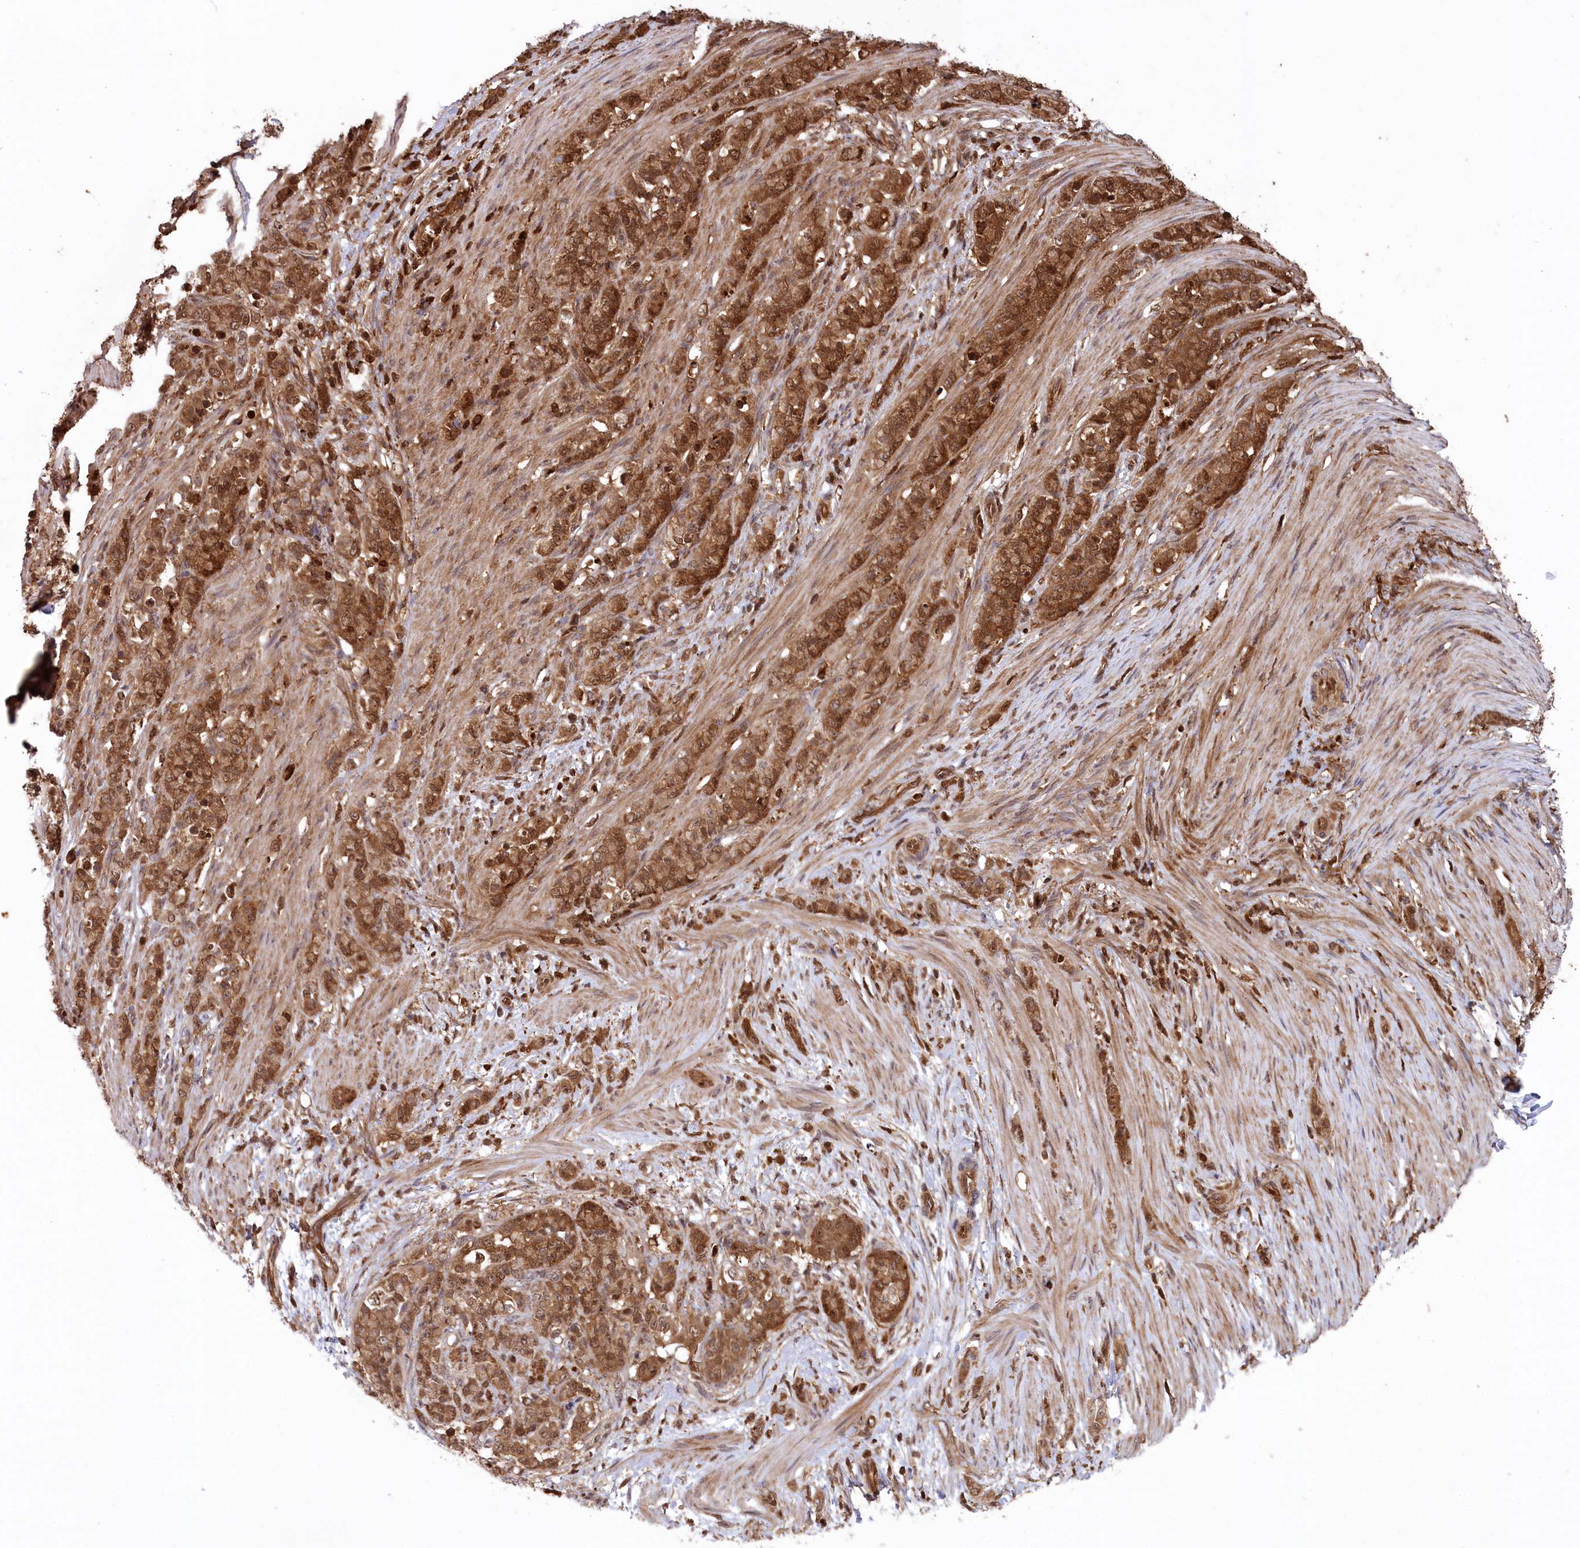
{"staining": {"intensity": "strong", "quantity": ">75%", "location": "cytoplasmic/membranous"}, "tissue": "stomach cancer", "cell_type": "Tumor cells", "image_type": "cancer", "snomed": [{"axis": "morphology", "description": "Adenocarcinoma, NOS"}, {"axis": "topography", "description": "Stomach"}], "caption": "Human stomach cancer (adenocarcinoma) stained with a protein marker displays strong staining in tumor cells.", "gene": "LSG1", "patient": {"sex": "female", "age": 79}}